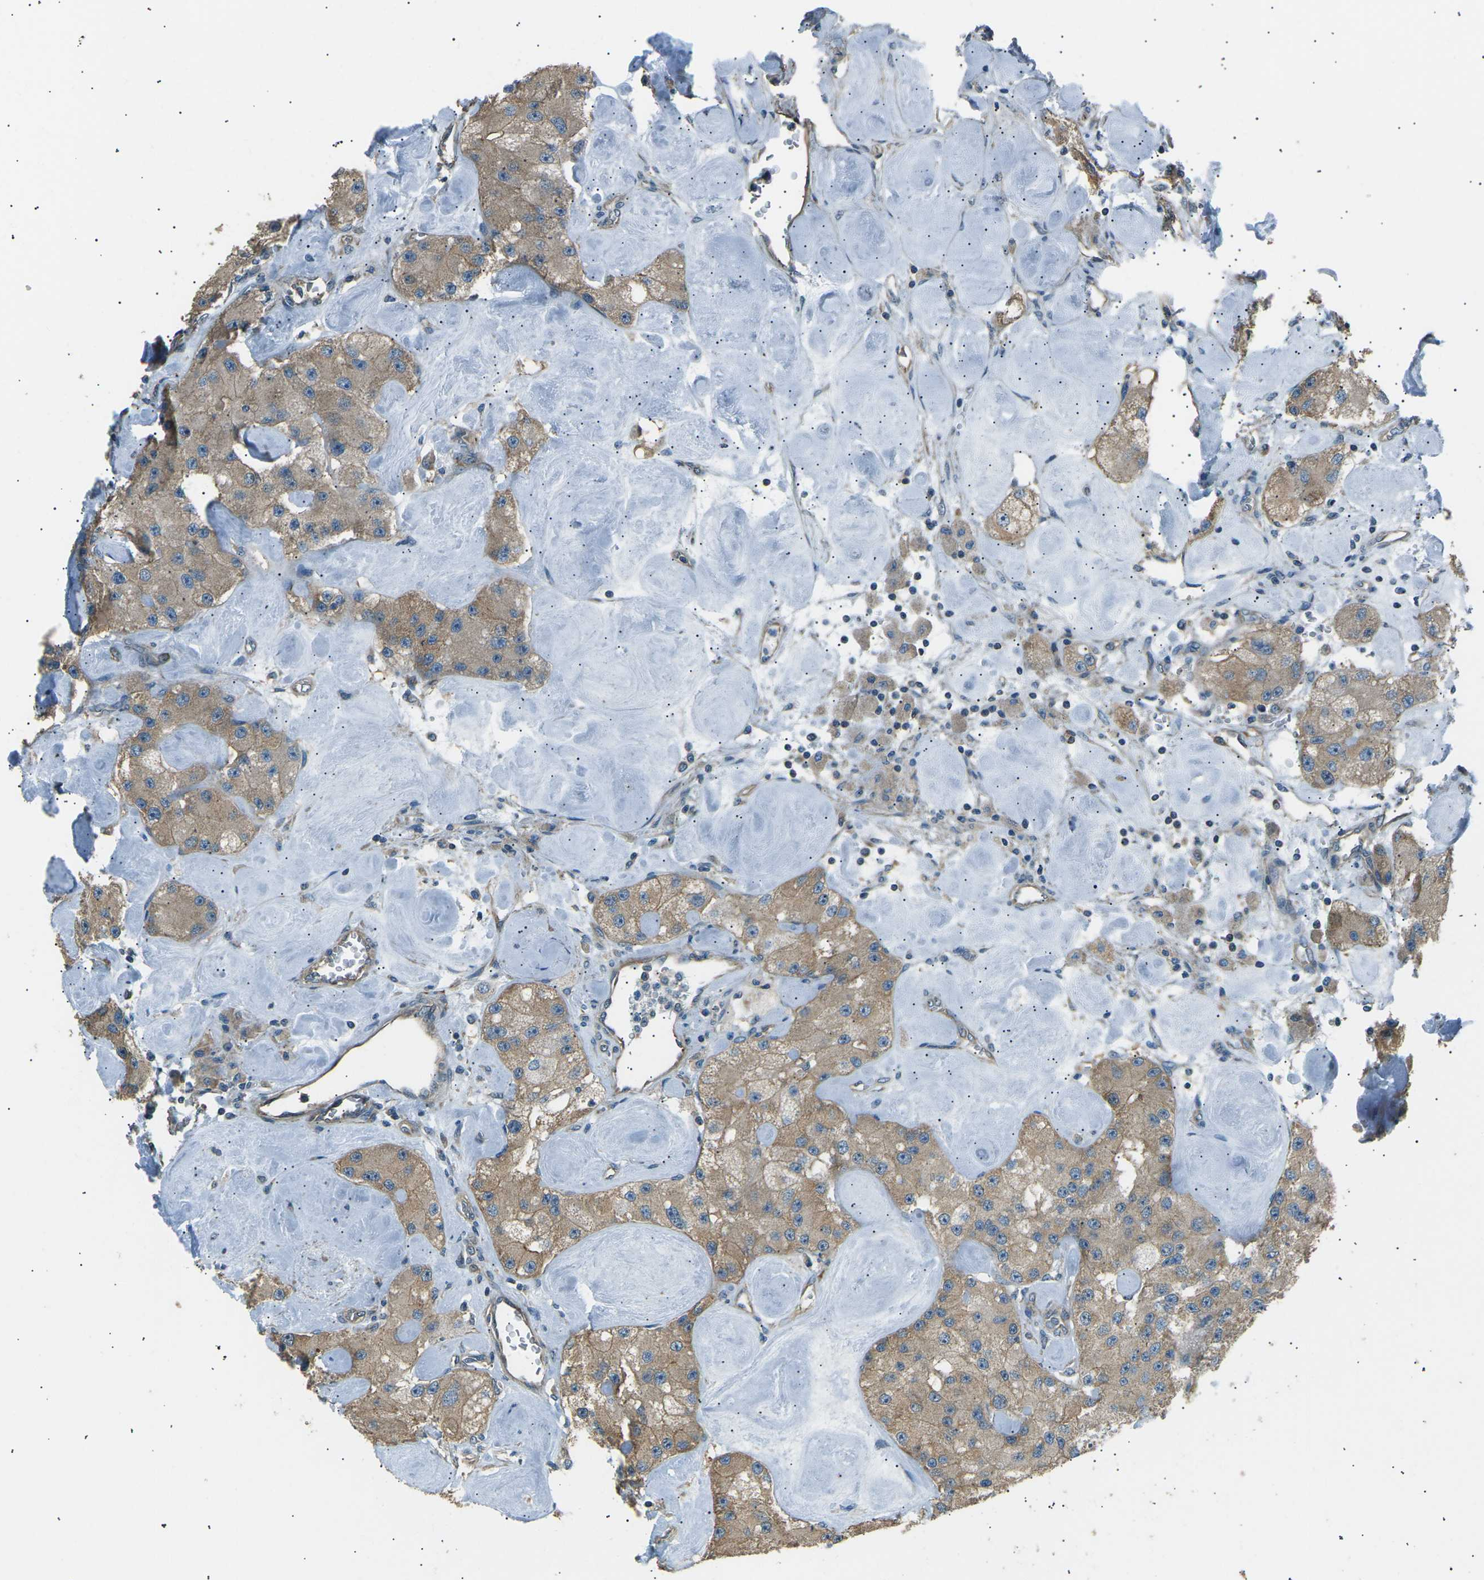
{"staining": {"intensity": "weak", "quantity": ">75%", "location": "cytoplasmic/membranous"}, "tissue": "carcinoid", "cell_type": "Tumor cells", "image_type": "cancer", "snomed": [{"axis": "morphology", "description": "Carcinoid, malignant, NOS"}, {"axis": "topography", "description": "Pancreas"}], "caption": "Immunohistochemical staining of human carcinoid exhibits low levels of weak cytoplasmic/membranous protein positivity in about >75% of tumor cells.", "gene": "SLK", "patient": {"sex": "male", "age": 41}}